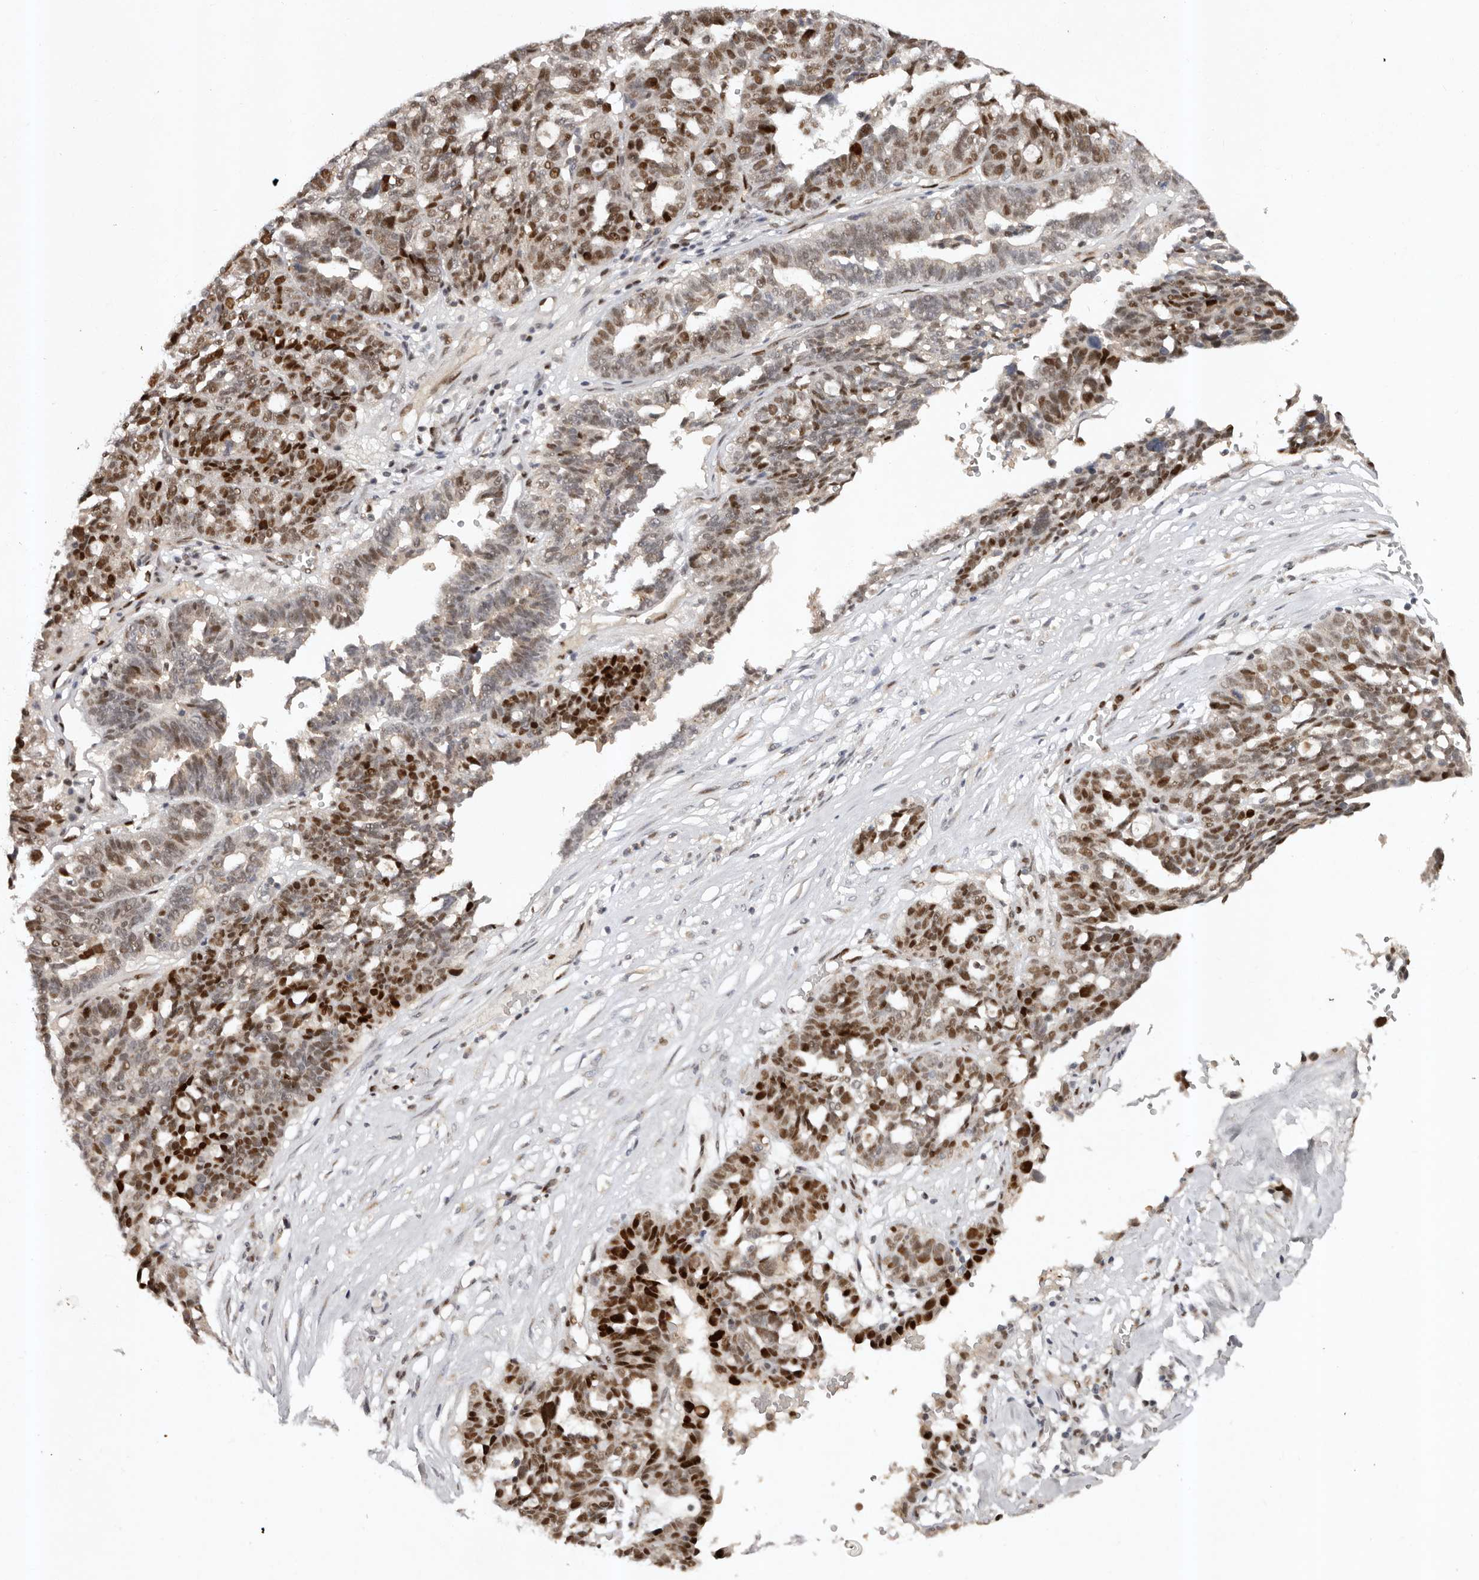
{"staining": {"intensity": "strong", "quantity": "25%-75%", "location": "nuclear"}, "tissue": "ovarian cancer", "cell_type": "Tumor cells", "image_type": "cancer", "snomed": [{"axis": "morphology", "description": "Cystadenocarcinoma, serous, NOS"}, {"axis": "topography", "description": "Ovary"}], "caption": "Protein expression by immunohistochemistry exhibits strong nuclear positivity in approximately 25%-75% of tumor cells in ovarian cancer.", "gene": "KLF7", "patient": {"sex": "female", "age": 59}}